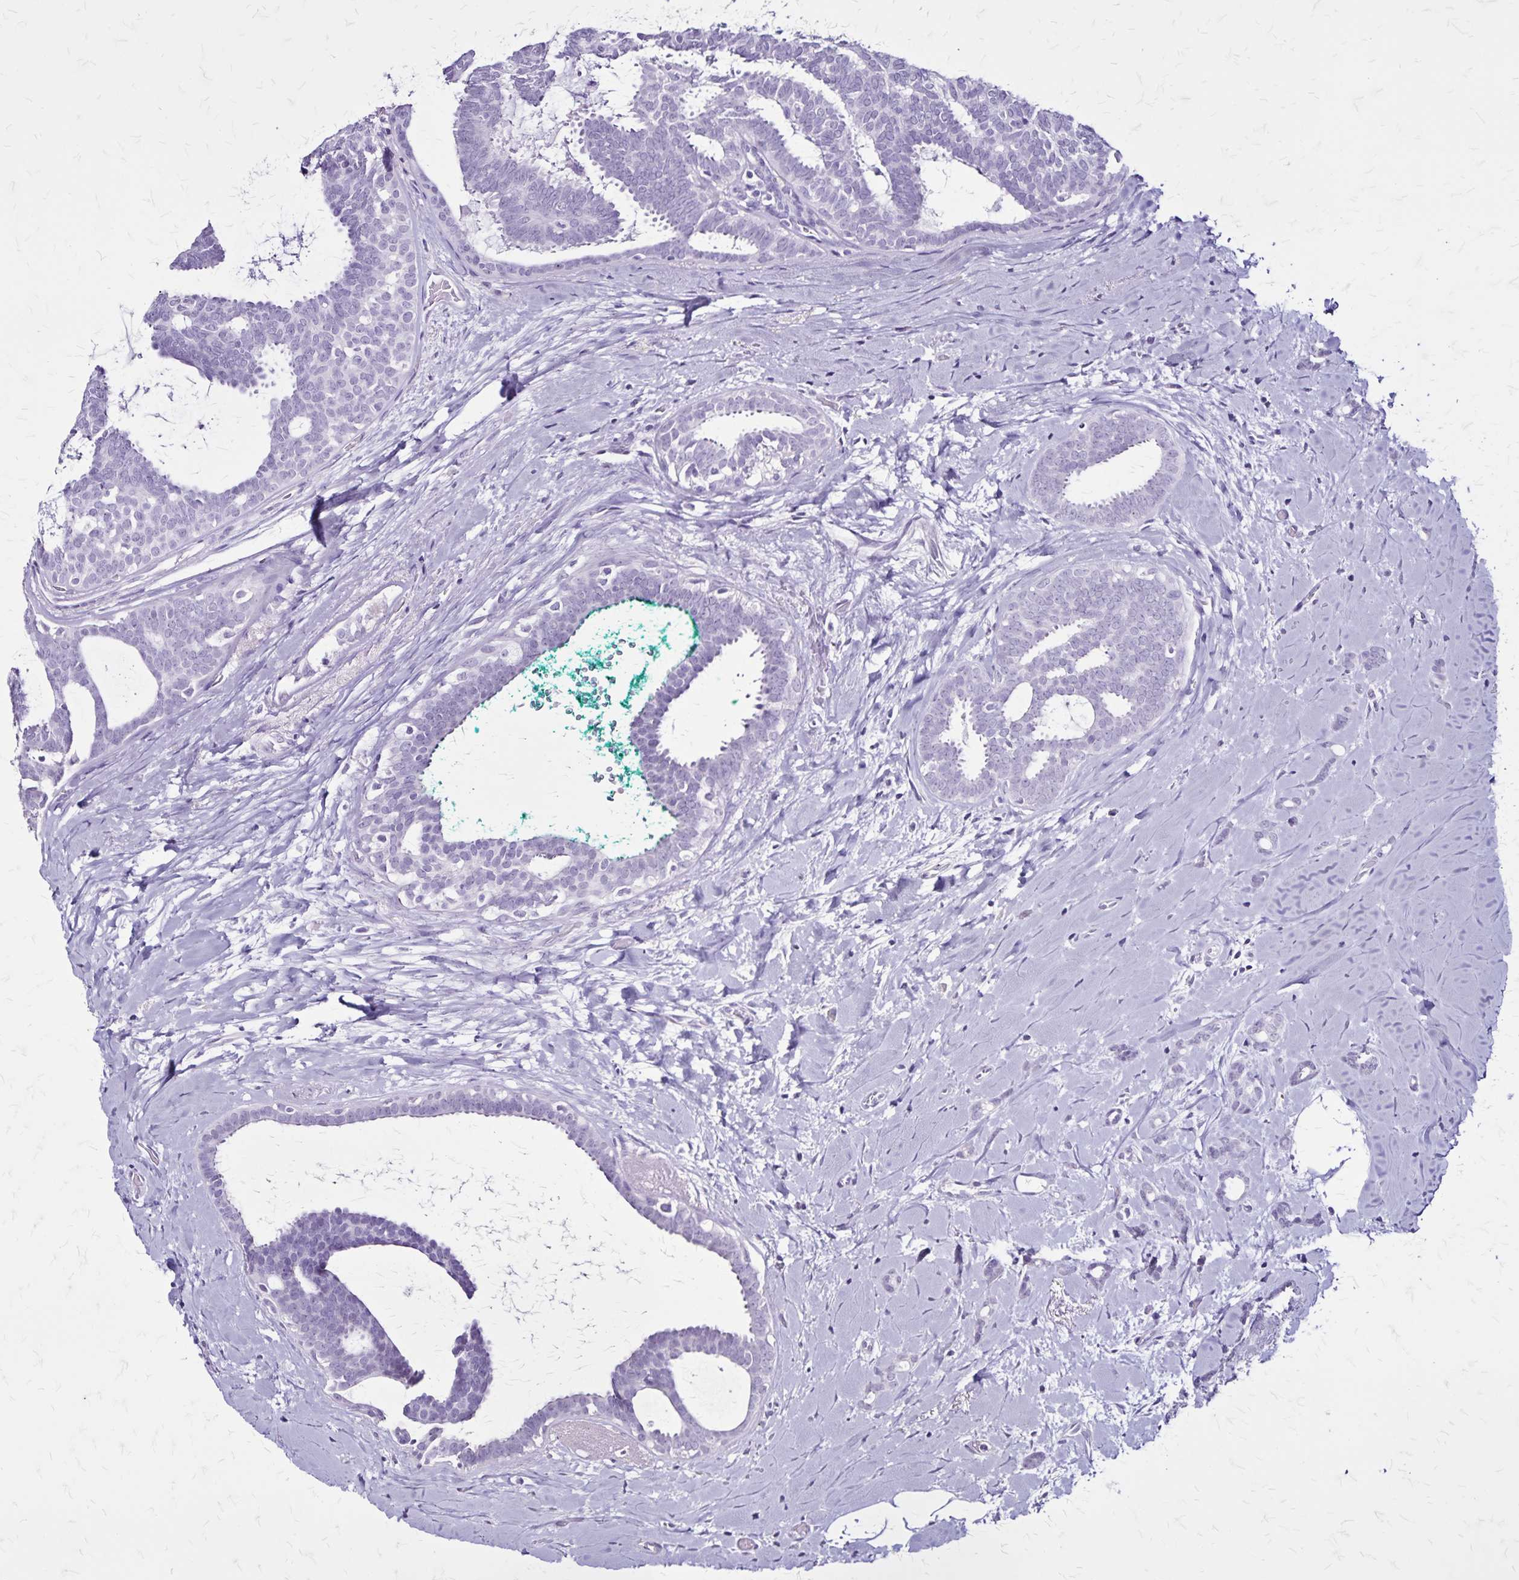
{"staining": {"intensity": "negative", "quantity": "none", "location": "none"}, "tissue": "breast cancer", "cell_type": "Tumor cells", "image_type": "cancer", "snomed": [{"axis": "morphology", "description": "Intraductal carcinoma, in situ"}, {"axis": "morphology", "description": "Duct carcinoma"}, {"axis": "morphology", "description": "Lobular carcinoma, in situ"}, {"axis": "topography", "description": "Breast"}], "caption": "Breast intraductal carcinoma,  in situ was stained to show a protein in brown. There is no significant positivity in tumor cells. (DAB immunohistochemistry with hematoxylin counter stain).", "gene": "KRT2", "patient": {"sex": "female", "age": 44}}